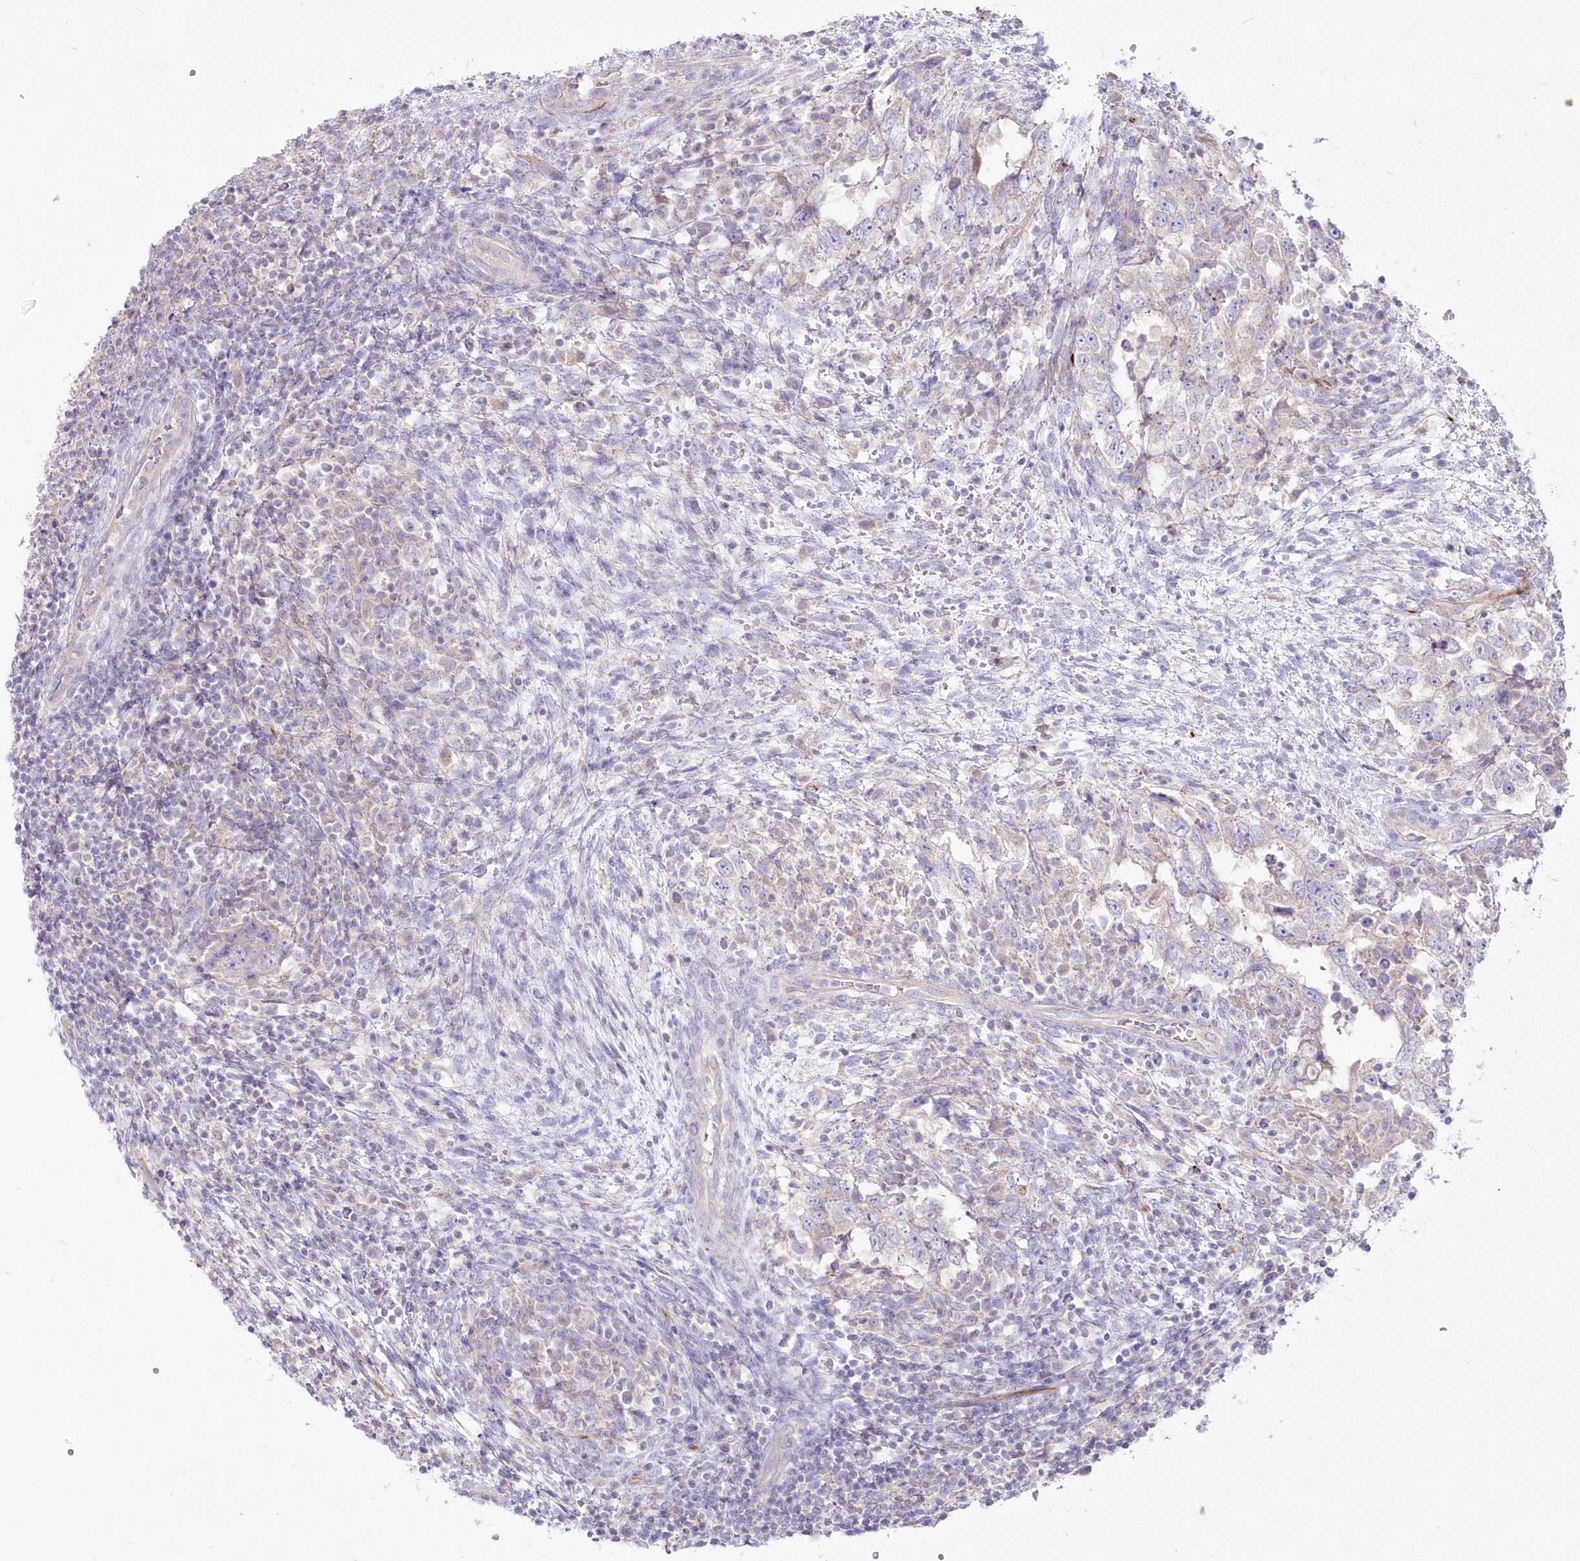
{"staining": {"intensity": "negative", "quantity": "none", "location": "none"}, "tissue": "testis cancer", "cell_type": "Tumor cells", "image_type": "cancer", "snomed": [{"axis": "morphology", "description": "Carcinoma, Embryonal, NOS"}, {"axis": "topography", "description": "Testis"}], "caption": "Testis cancer was stained to show a protein in brown. There is no significant expression in tumor cells. (DAB immunohistochemistry visualized using brightfield microscopy, high magnification).", "gene": "ZNF843", "patient": {"sex": "male", "age": 26}}